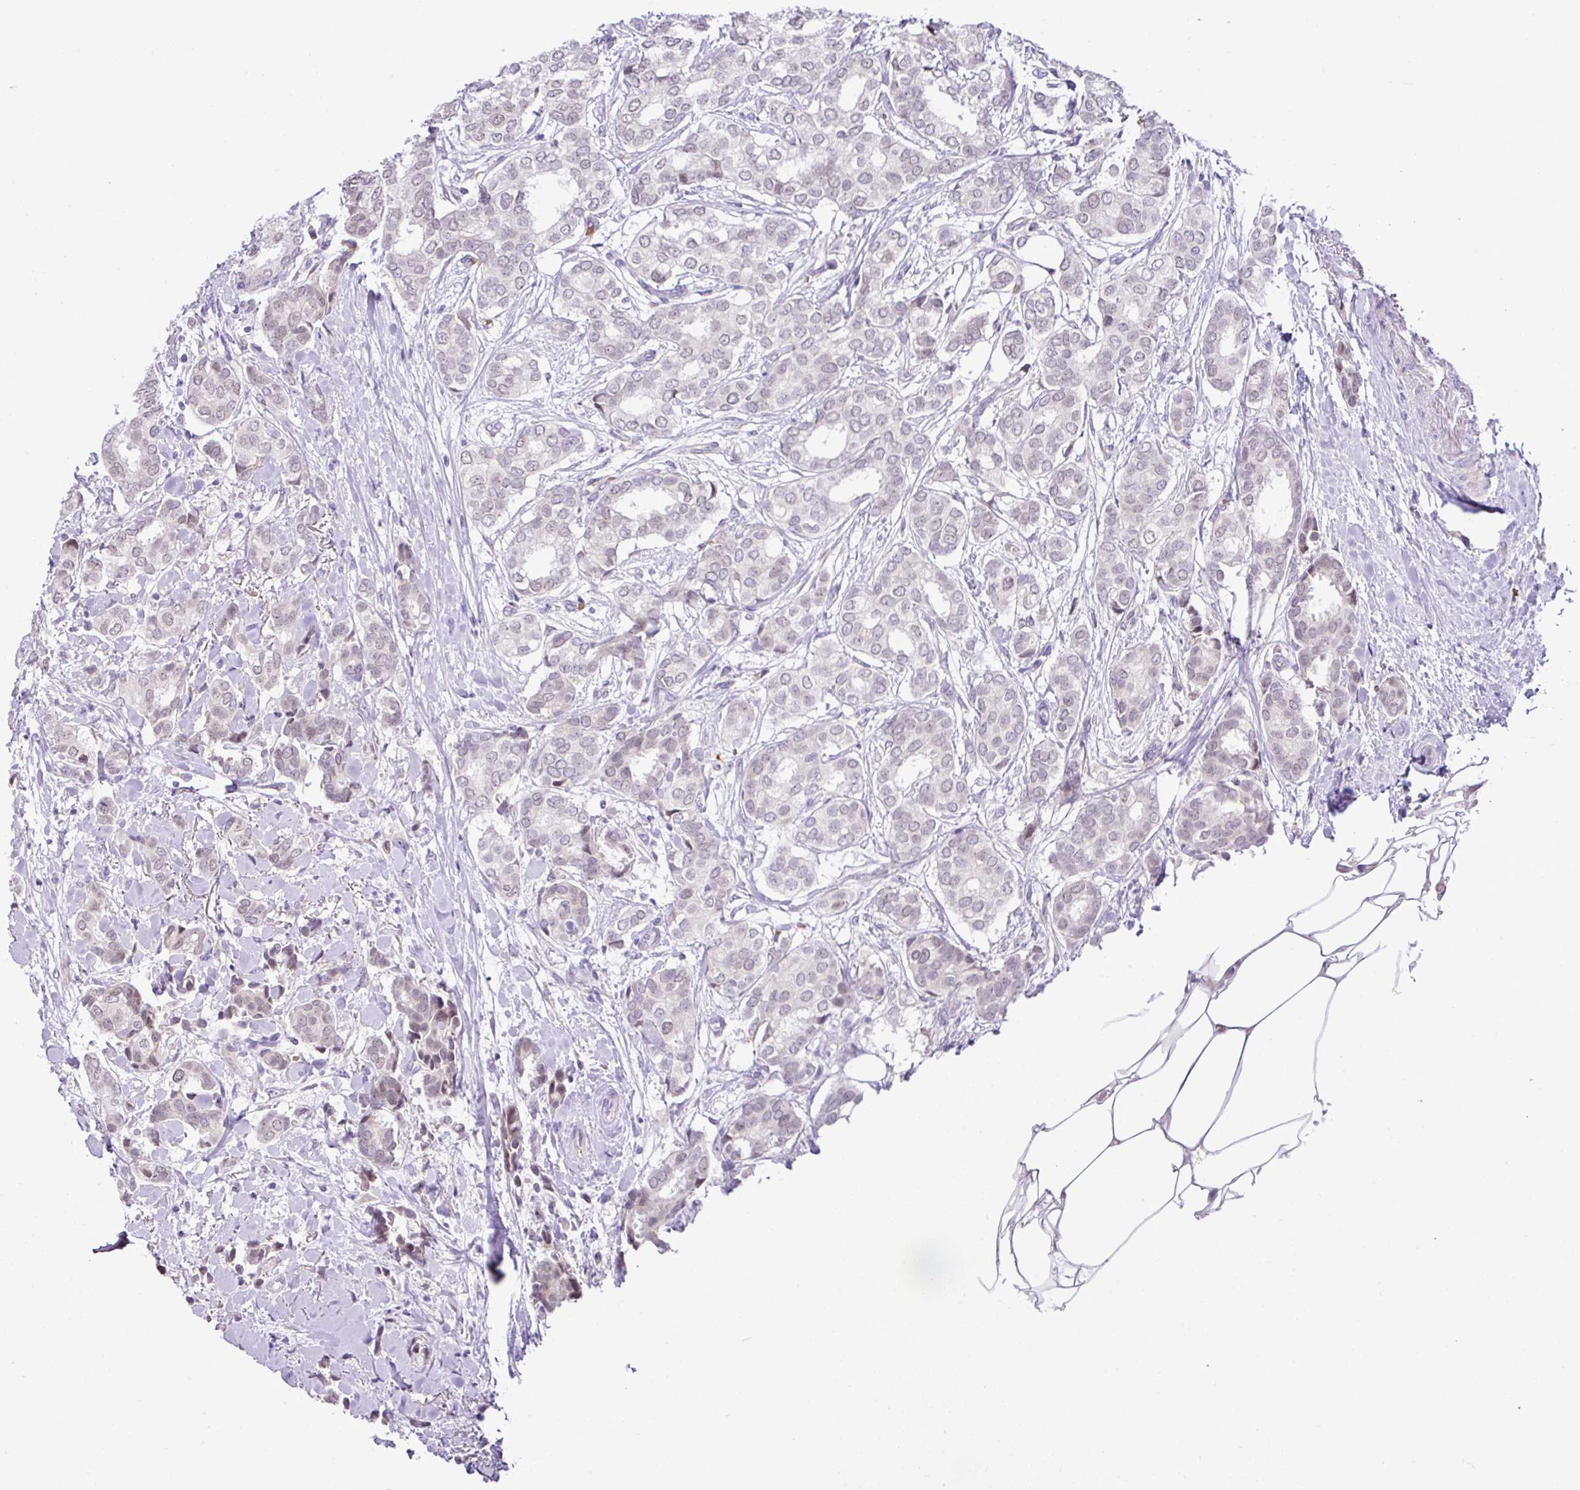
{"staining": {"intensity": "negative", "quantity": "none", "location": "none"}, "tissue": "breast cancer", "cell_type": "Tumor cells", "image_type": "cancer", "snomed": [{"axis": "morphology", "description": "Duct carcinoma"}, {"axis": "topography", "description": "Breast"}], "caption": "Breast cancer was stained to show a protein in brown. There is no significant positivity in tumor cells.", "gene": "PARP2", "patient": {"sex": "female", "age": 73}}